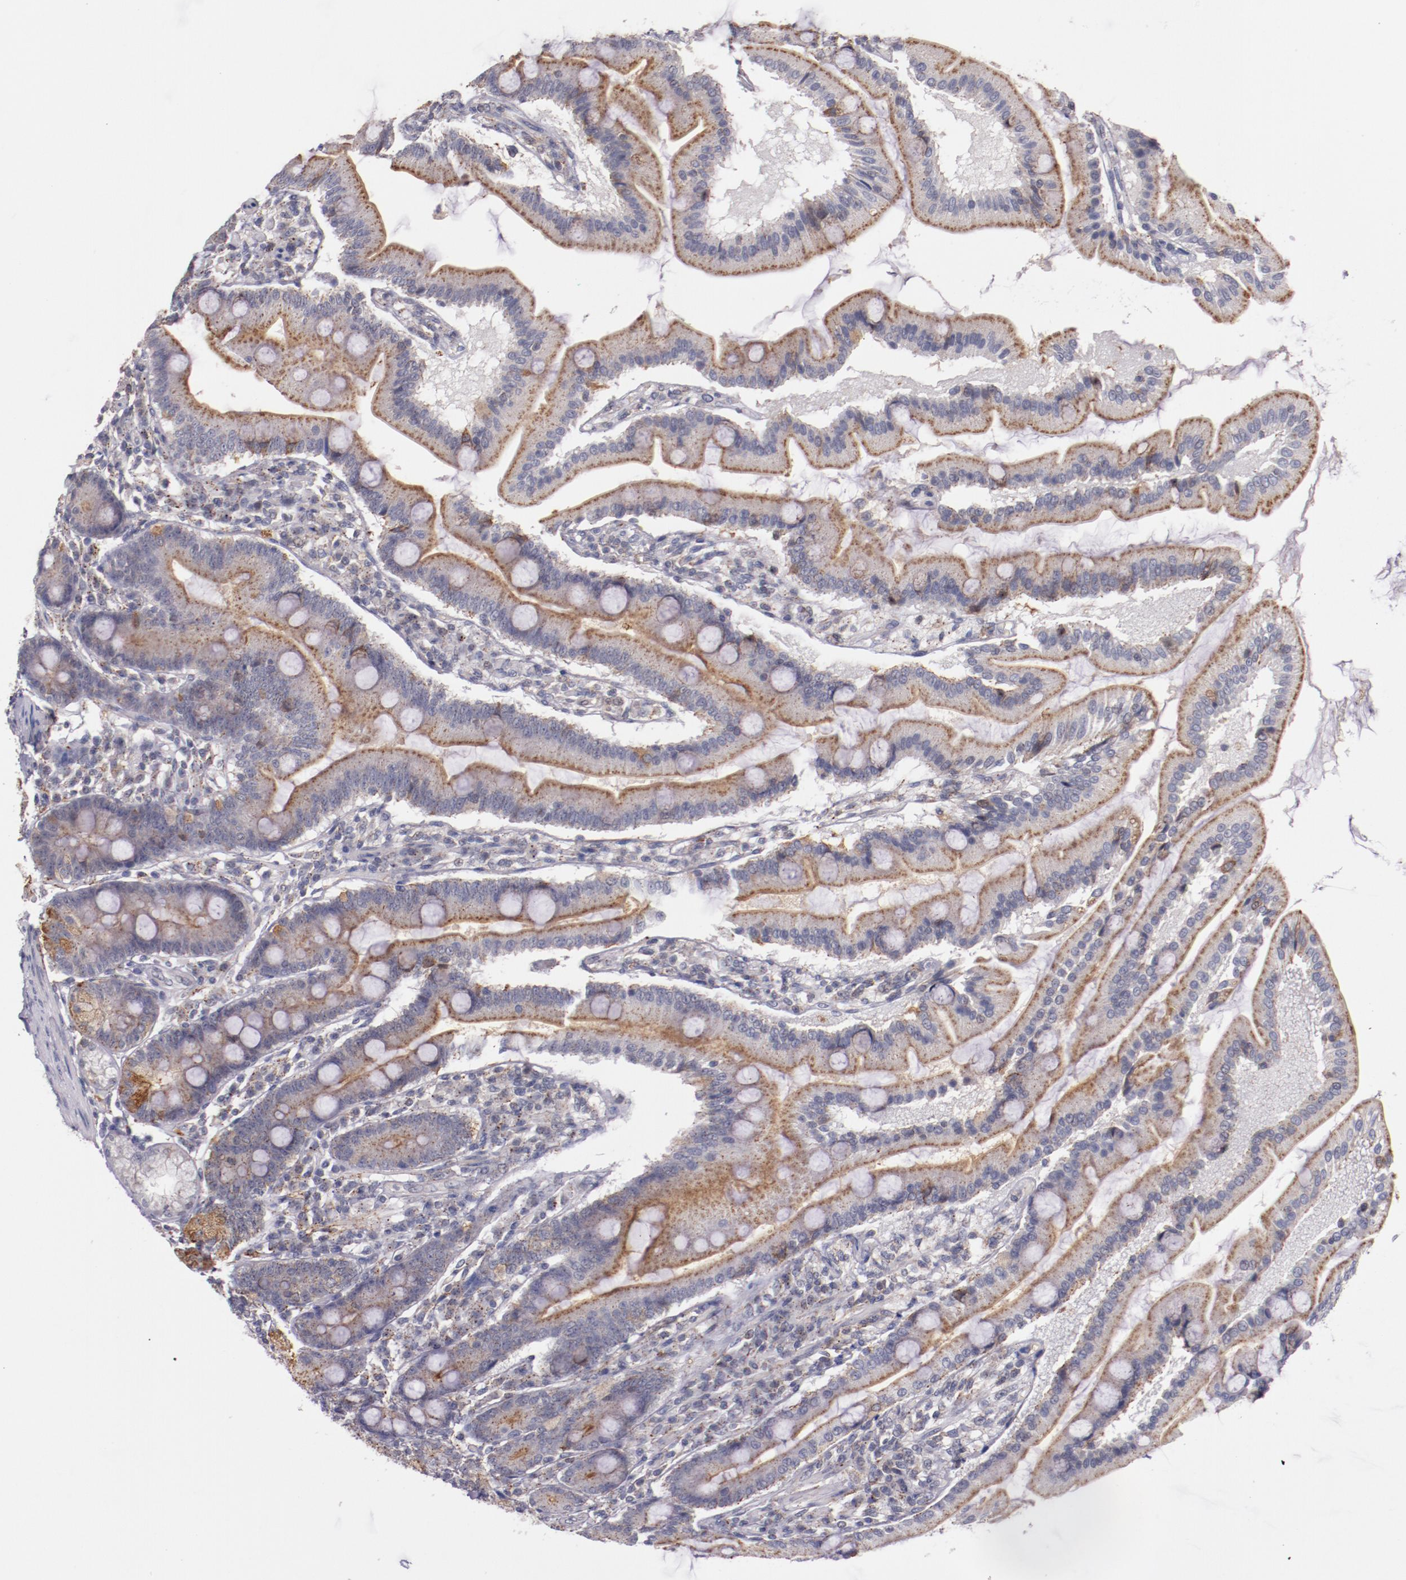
{"staining": {"intensity": "moderate", "quantity": ">75%", "location": "cytoplasmic/membranous"}, "tissue": "duodenum", "cell_type": "Glandular cells", "image_type": "normal", "snomed": [{"axis": "morphology", "description": "Normal tissue, NOS"}, {"axis": "topography", "description": "Duodenum"}], "caption": "The histopathology image reveals a brown stain indicating the presence of a protein in the cytoplasmic/membranous of glandular cells in duodenum. The protein is shown in brown color, while the nuclei are stained blue.", "gene": "SYP", "patient": {"sex": "female", "age": 64}}